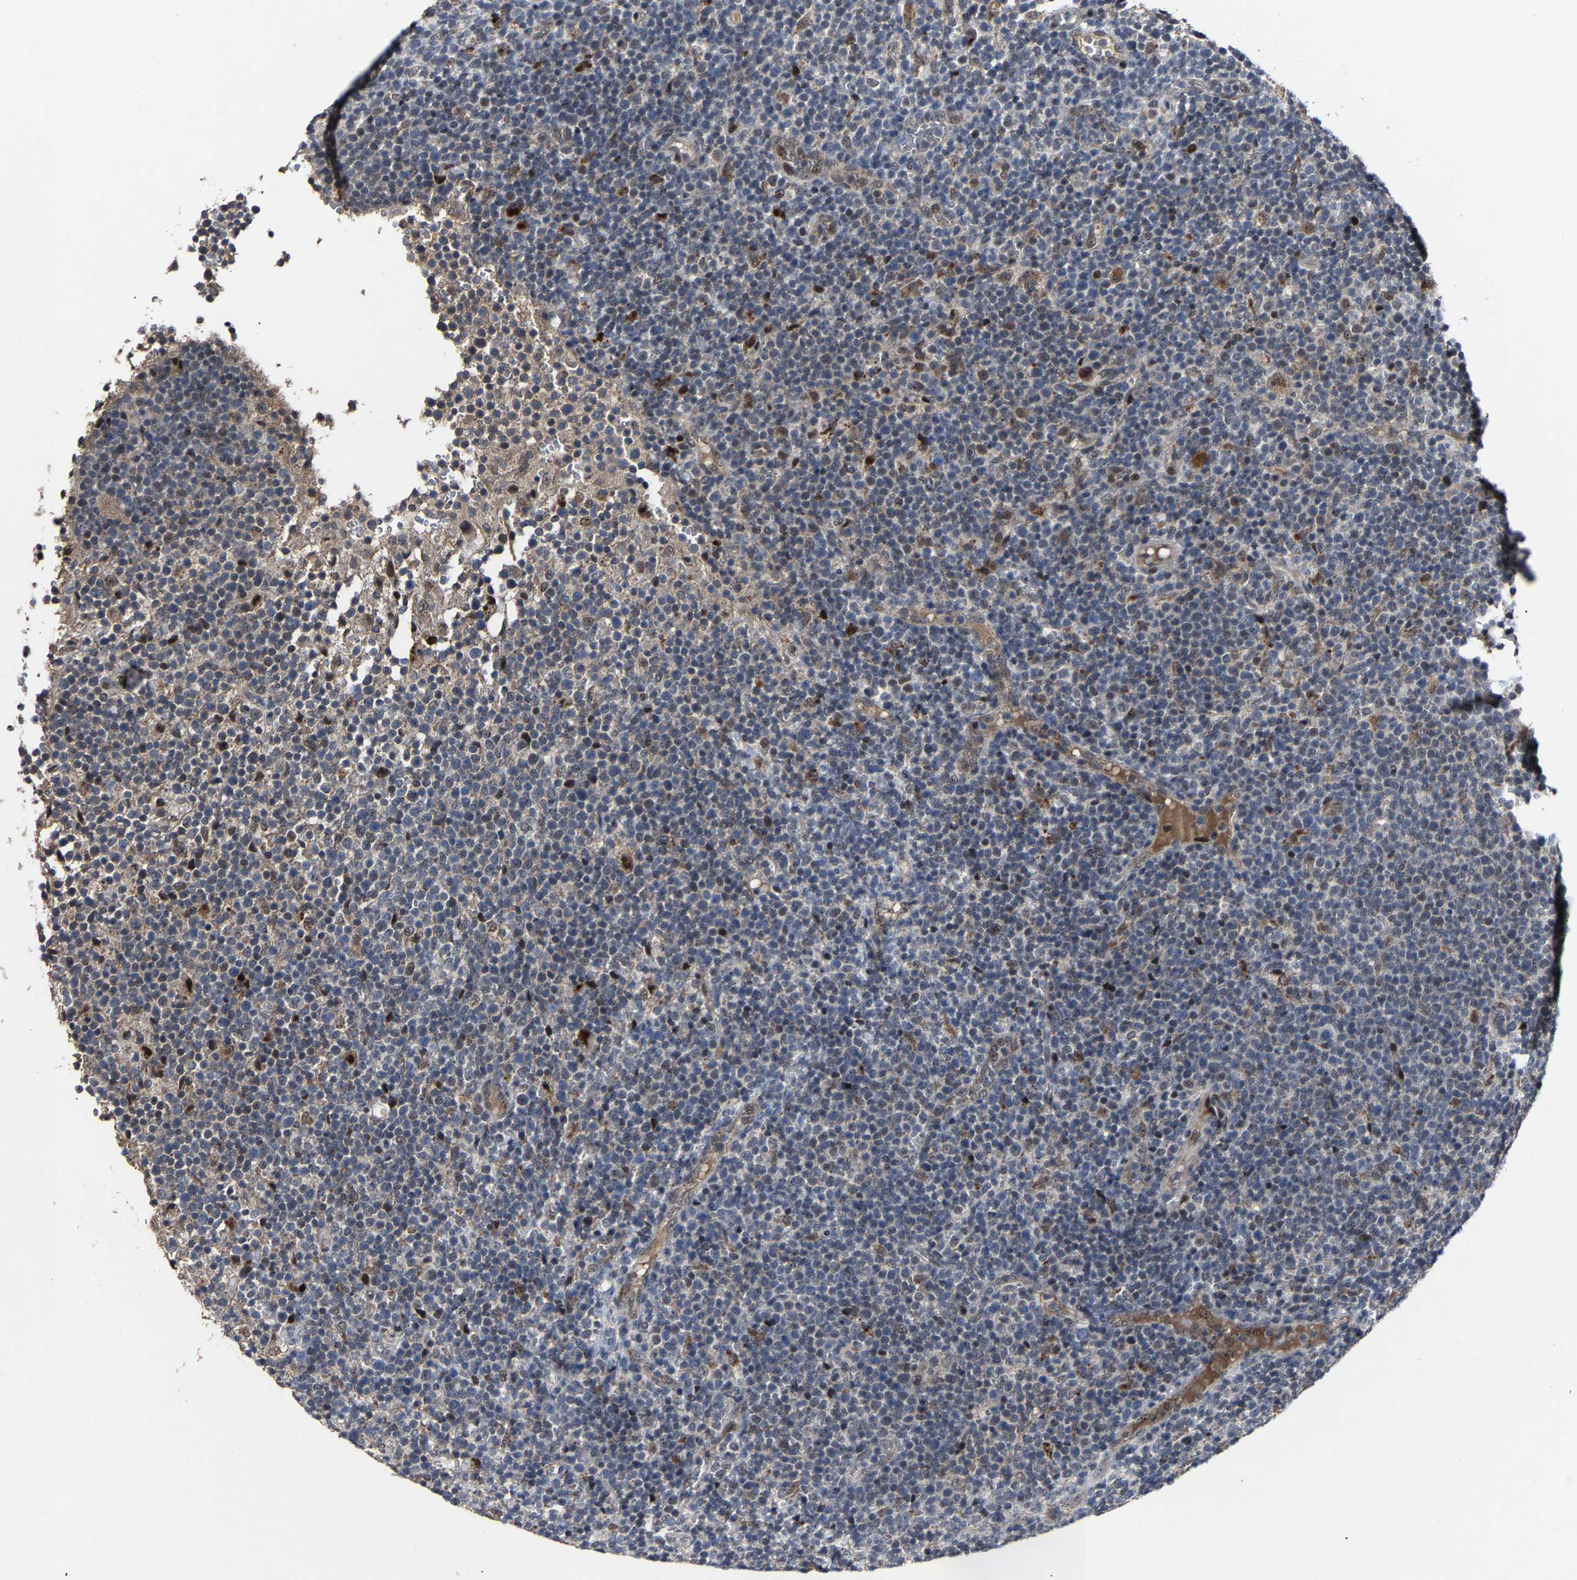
{"staining": {"intensity": "moderate", "quantity": "<25%", "location": "nuclear"}, "tissue": "lymphoma", "cell_type": "Tumor cells", "image_type": "cancer", "snomed": [{"axis": "morphology", "description": "Malignant lymphoma, non-Hodgkin's type, High grade"}, {"axis": "topography", "description": "Lymph node"}], "caption": "This is an image of immunohistochemistry staining of lymphoma, which shows moderate expression in the nuclear of tumor cells.", "gene": "LSM8", "patient": {"sex": "male", "age": 61}}